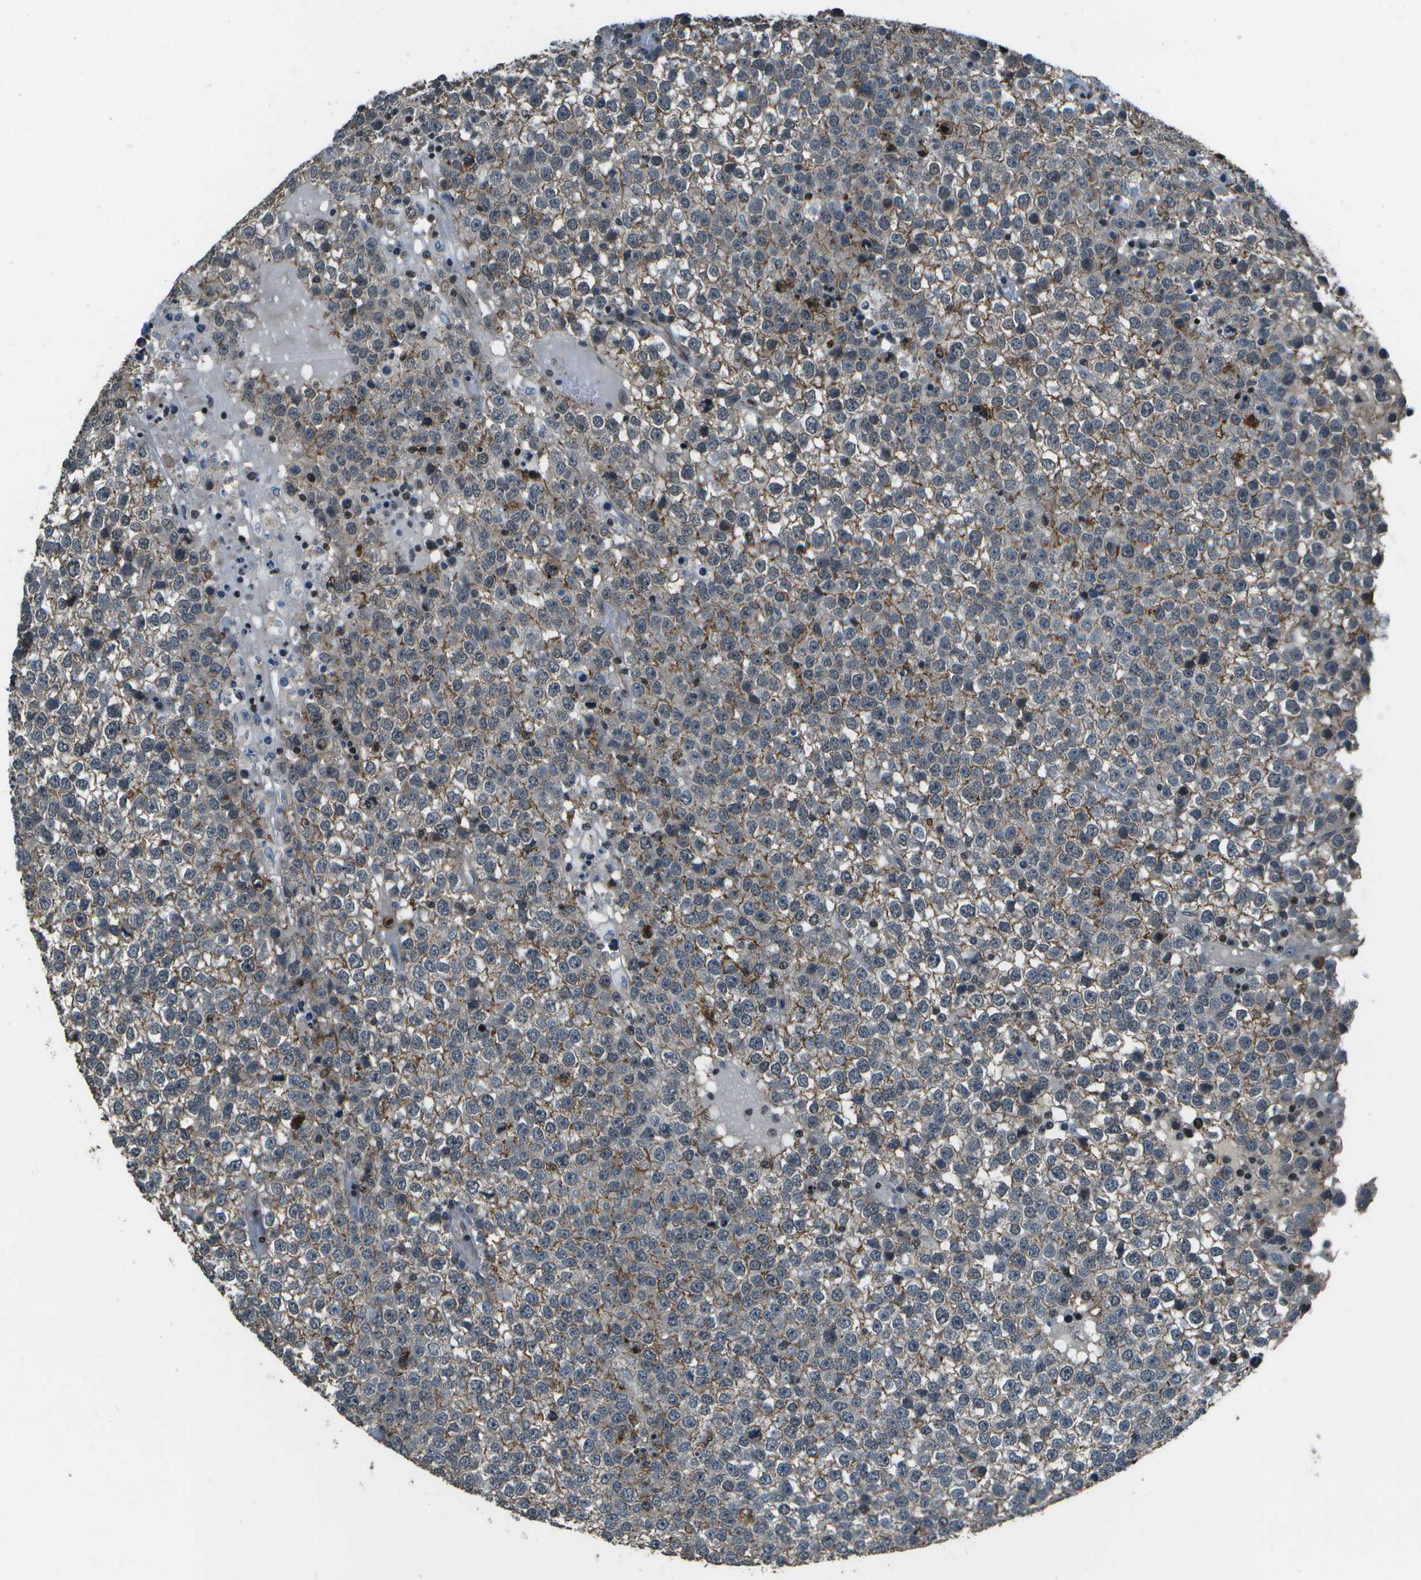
{"staining": {"intensity": "moderate", "quantity": "25%-75%", "location": "cytoplasmic/membranous"}, "tissue": "testis cancer", "cell_type": "Tumor cells", "image_type": "cancer", "snomed": [{"axis": "morphology", "description": "Seminoma, NOS"}, {"axis": "topography", "description": "Testis"}], "caption": "Human testis cancer (seminoma) stained for a protein (brown) demonstrates moderate cytoplasmic/membranous positive positivity in about 25%-75% of tumor cells.", "gene": "PDLIM1", "patient": {"sex": "male", "age": 65}}